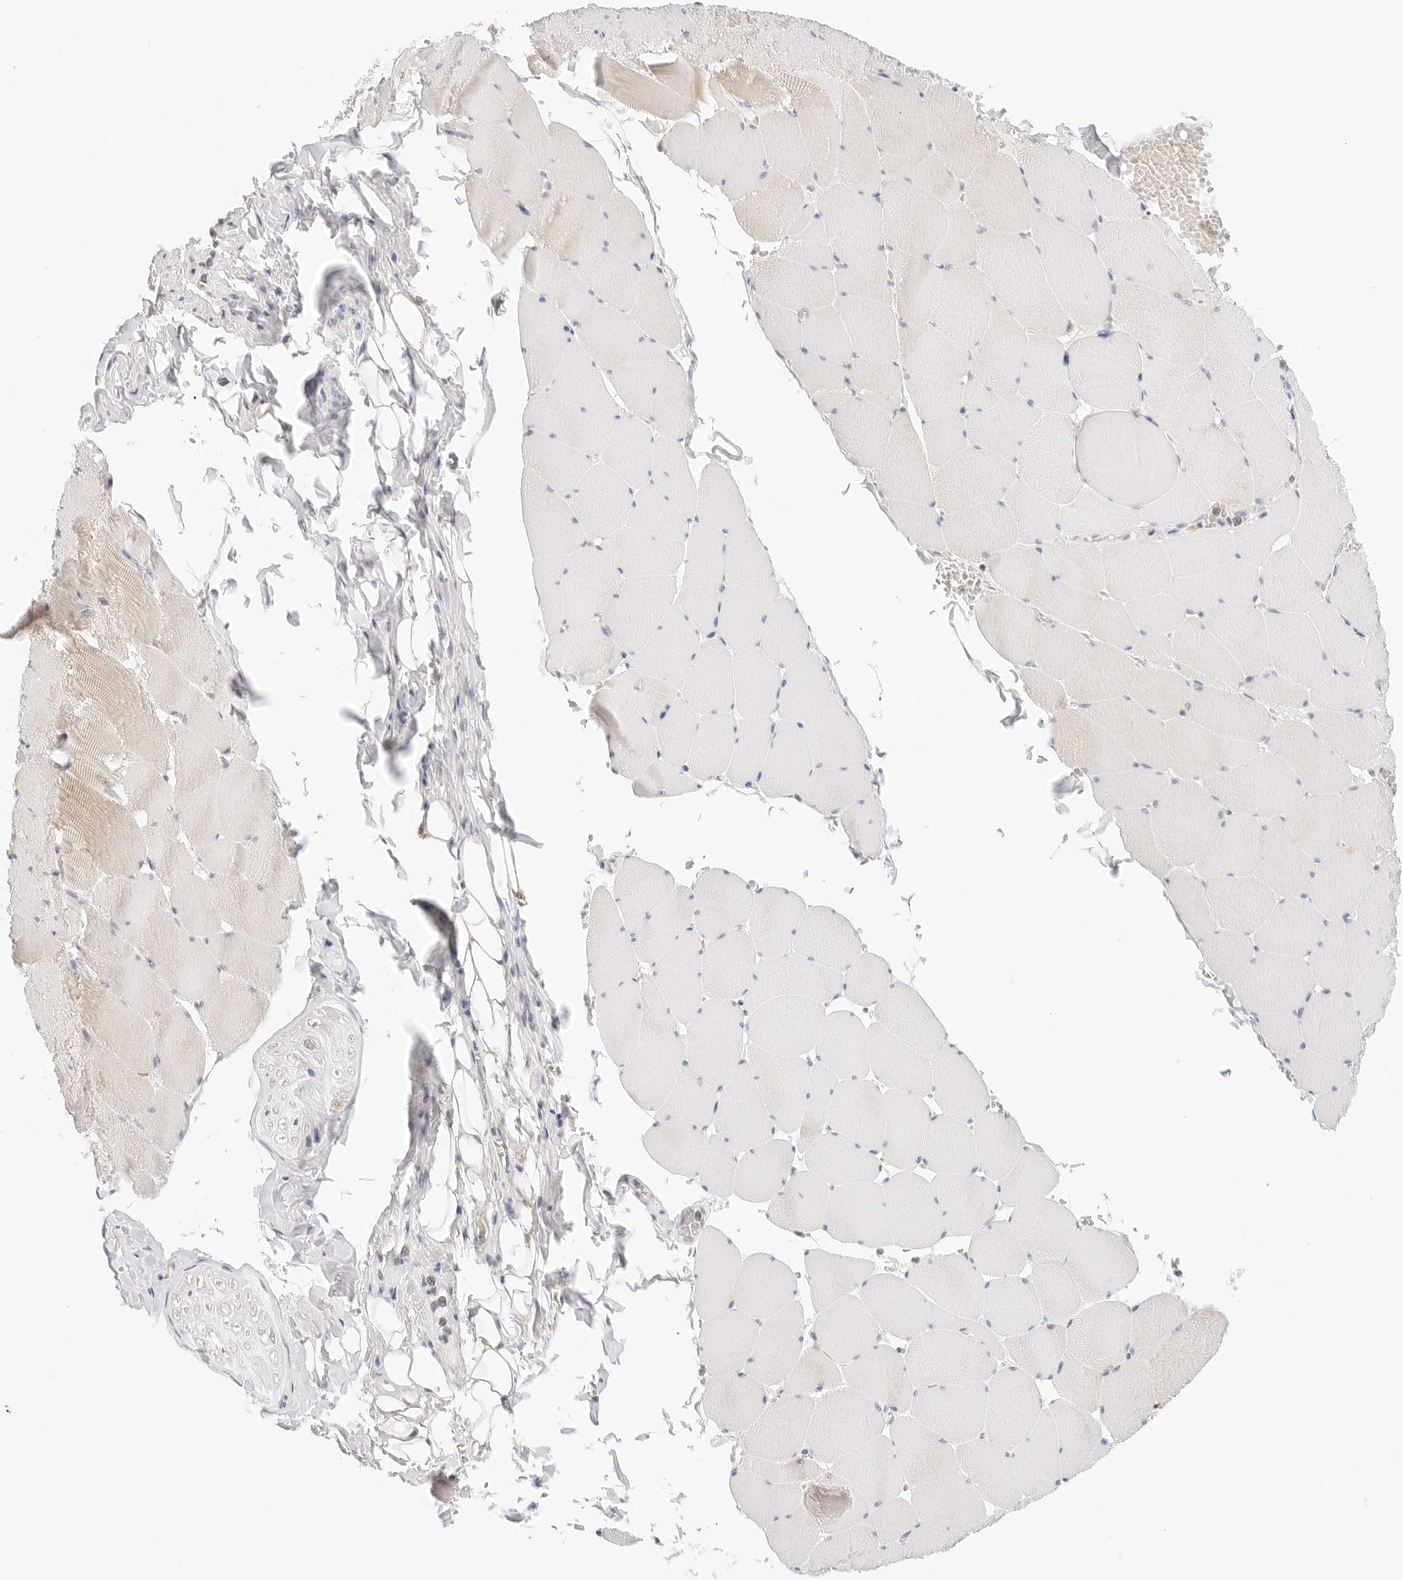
{"staining": {"intensity": "negative", "quantity": "none", "location": "none"}, "tissue": "skeletal muscle", "cell_type": "Myocytes", "image_type": "normal", "snomed": [{"axis": "morphology", "description": "Normal tissue, NOS"}, {"axis": "topography", "description": "Skeletal muscle"}], "caption": "Skeletal muscle was stained to show a protein in brown. There is no significant positivity in myocytes. (Immunohistochemistry, brightfield microscopy, high magnification).", "gene": "ERO1B", "patient": {"sex": "male", "age": 62}}